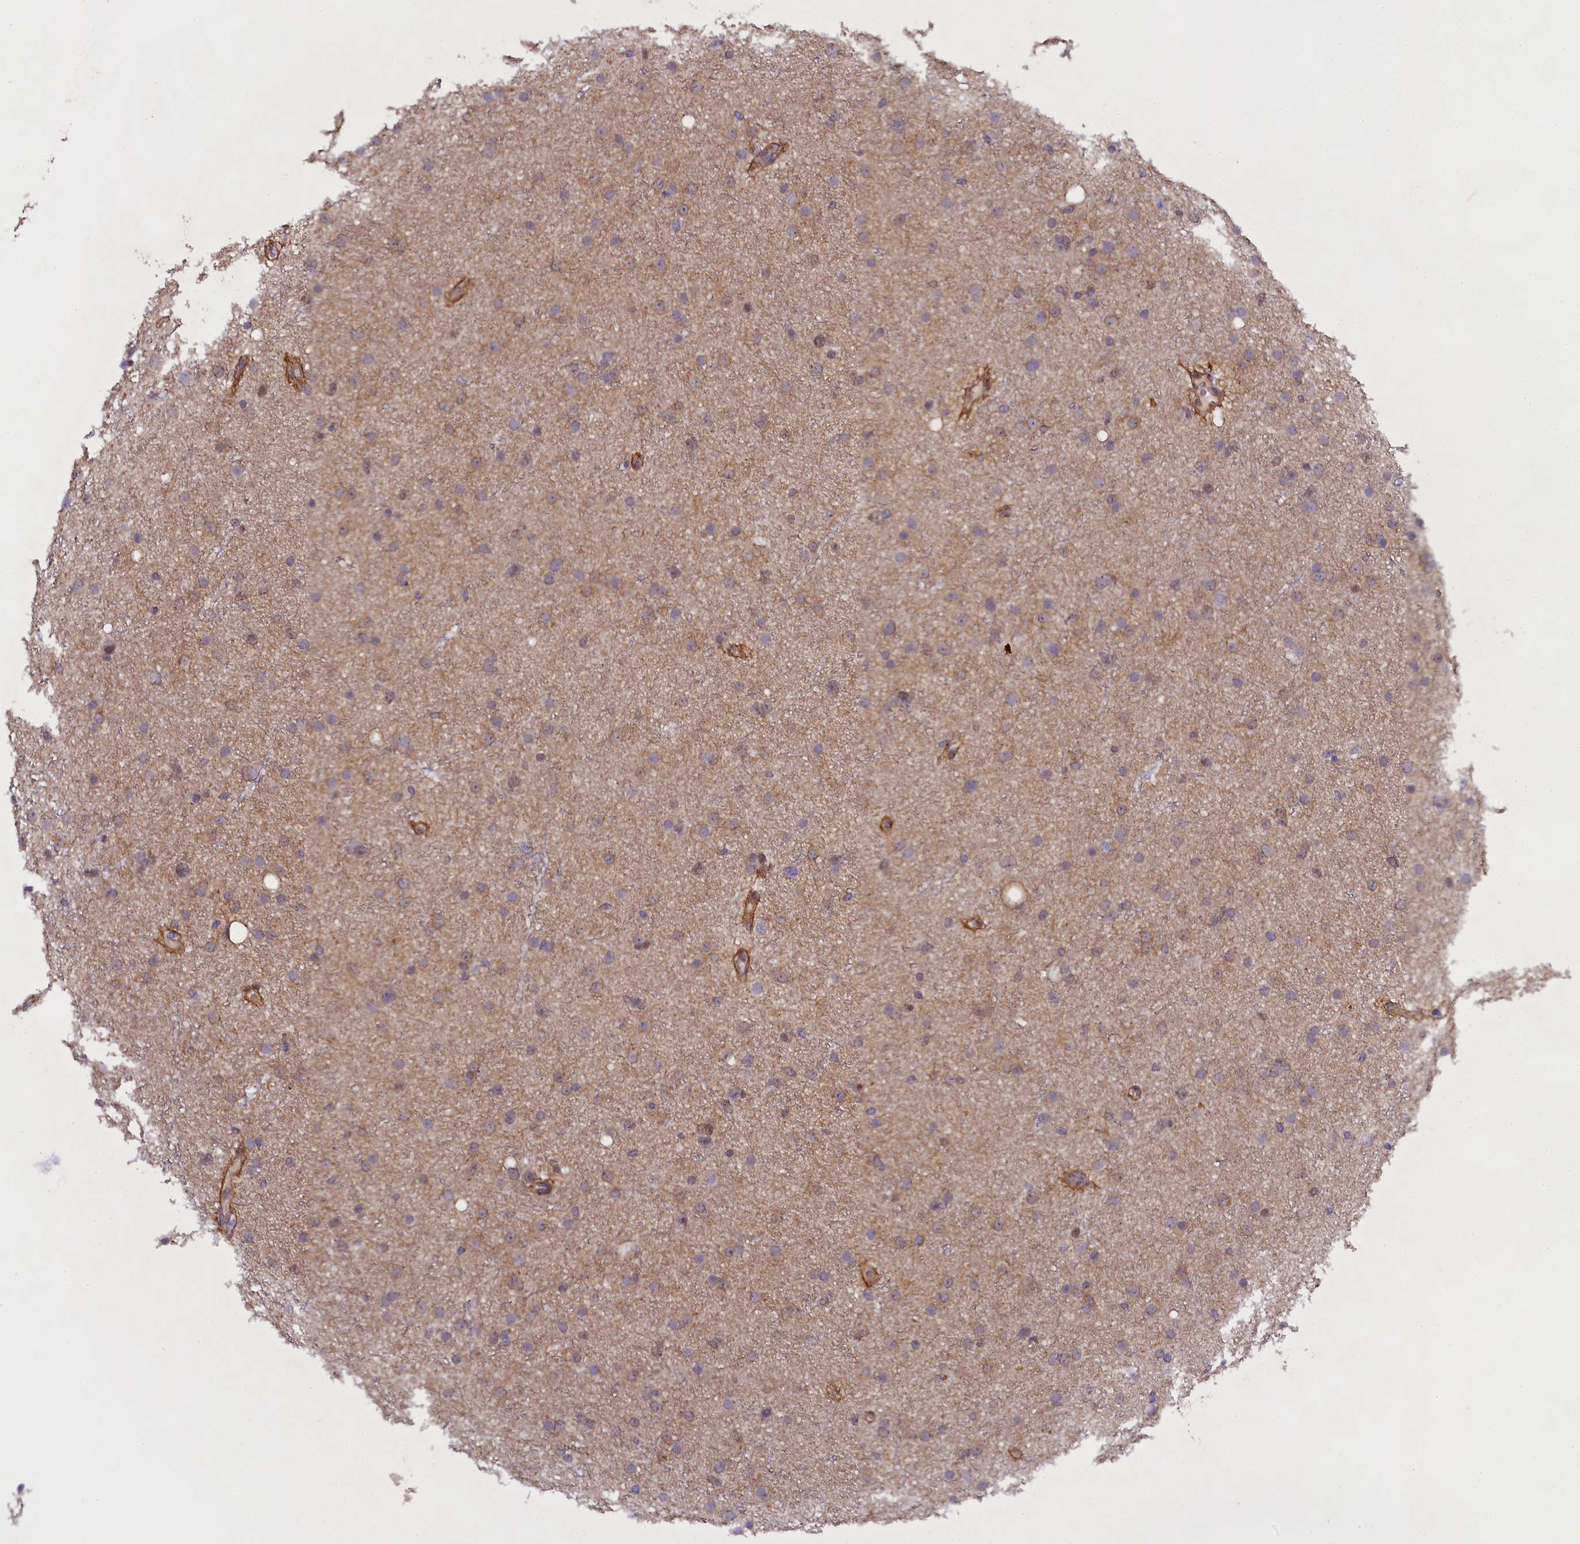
{"staining": {"intensity": "negative", "quantity": "none", "location": "none"}, "tissue": "glioma", "cell_type": "Tumor cells", "image_type": "cancer", "snomed": [{"axis": "morphology", "description": "Glioma, malignant, Low grade"}, {"axis": "topography", "description": "Cerebral cortex"}], "caption": "Protein analysis of glioma exhibits no significant positivity in tumor cells.", "gene": "SP4", "patient": {"sex": "female", "age": 39}}